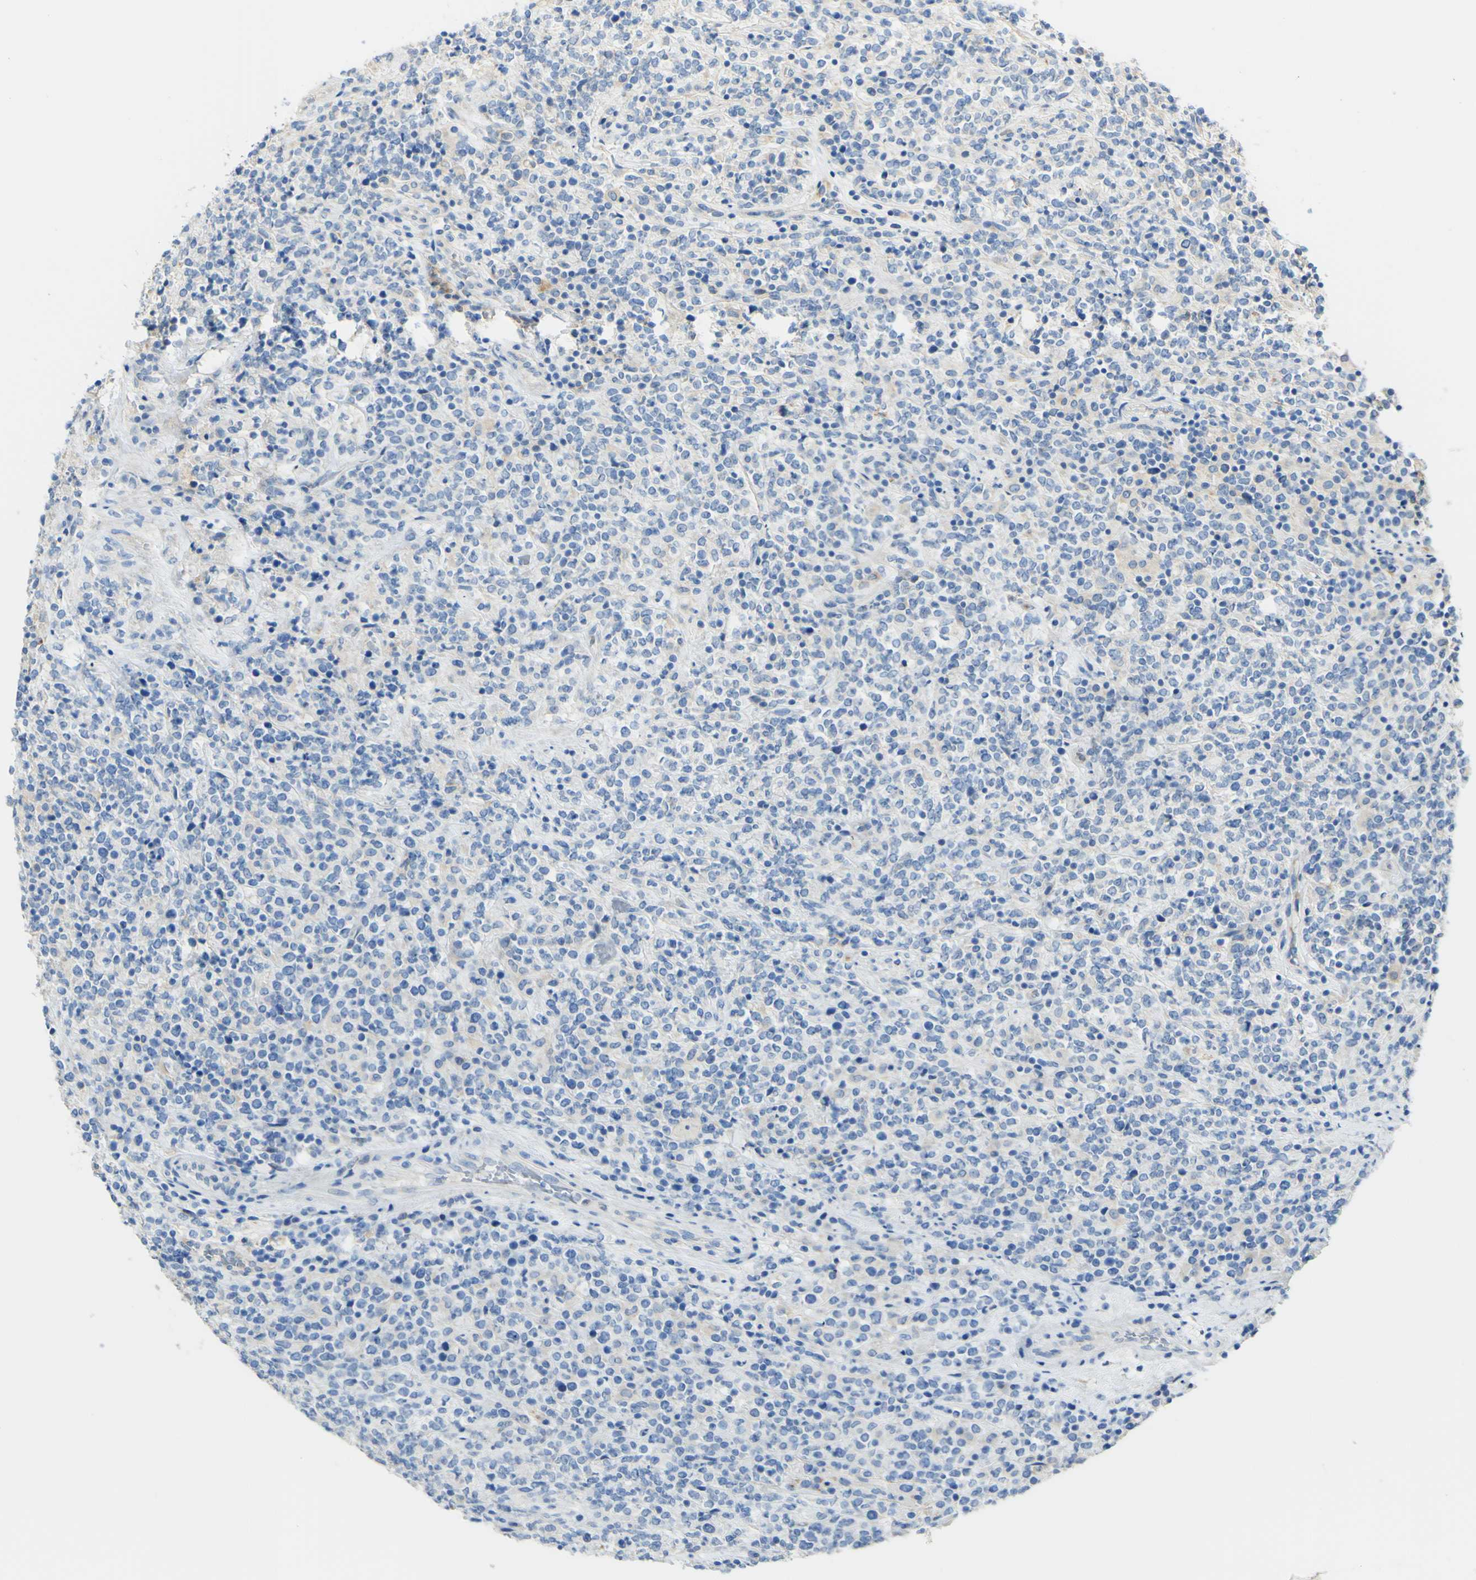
{"staining": {"intensity": "negative", "quantity": "none", "location": "none"}, "tissue": "lymphoma", "cell_type": "Tumor cells", "image_type": "cancer", "snomed": [{"axis": "morphology", "description": "Malignant lymphoma, non-Hodgkin's type, High grade"}, {"axis": "topography", "description": "Soft tissue"}], "caption": "There is no significant positivity in tumor cells of high-grade malignant lymphoma, non-Hodgkin's type. The staining is performed using DAB (3,3'-diaminobenzidine) brown chromogen with nuclei counter-stained in using hematoxylin.", "gene": "FCGRT", "patient": {"sex": "male", "age": 18}}